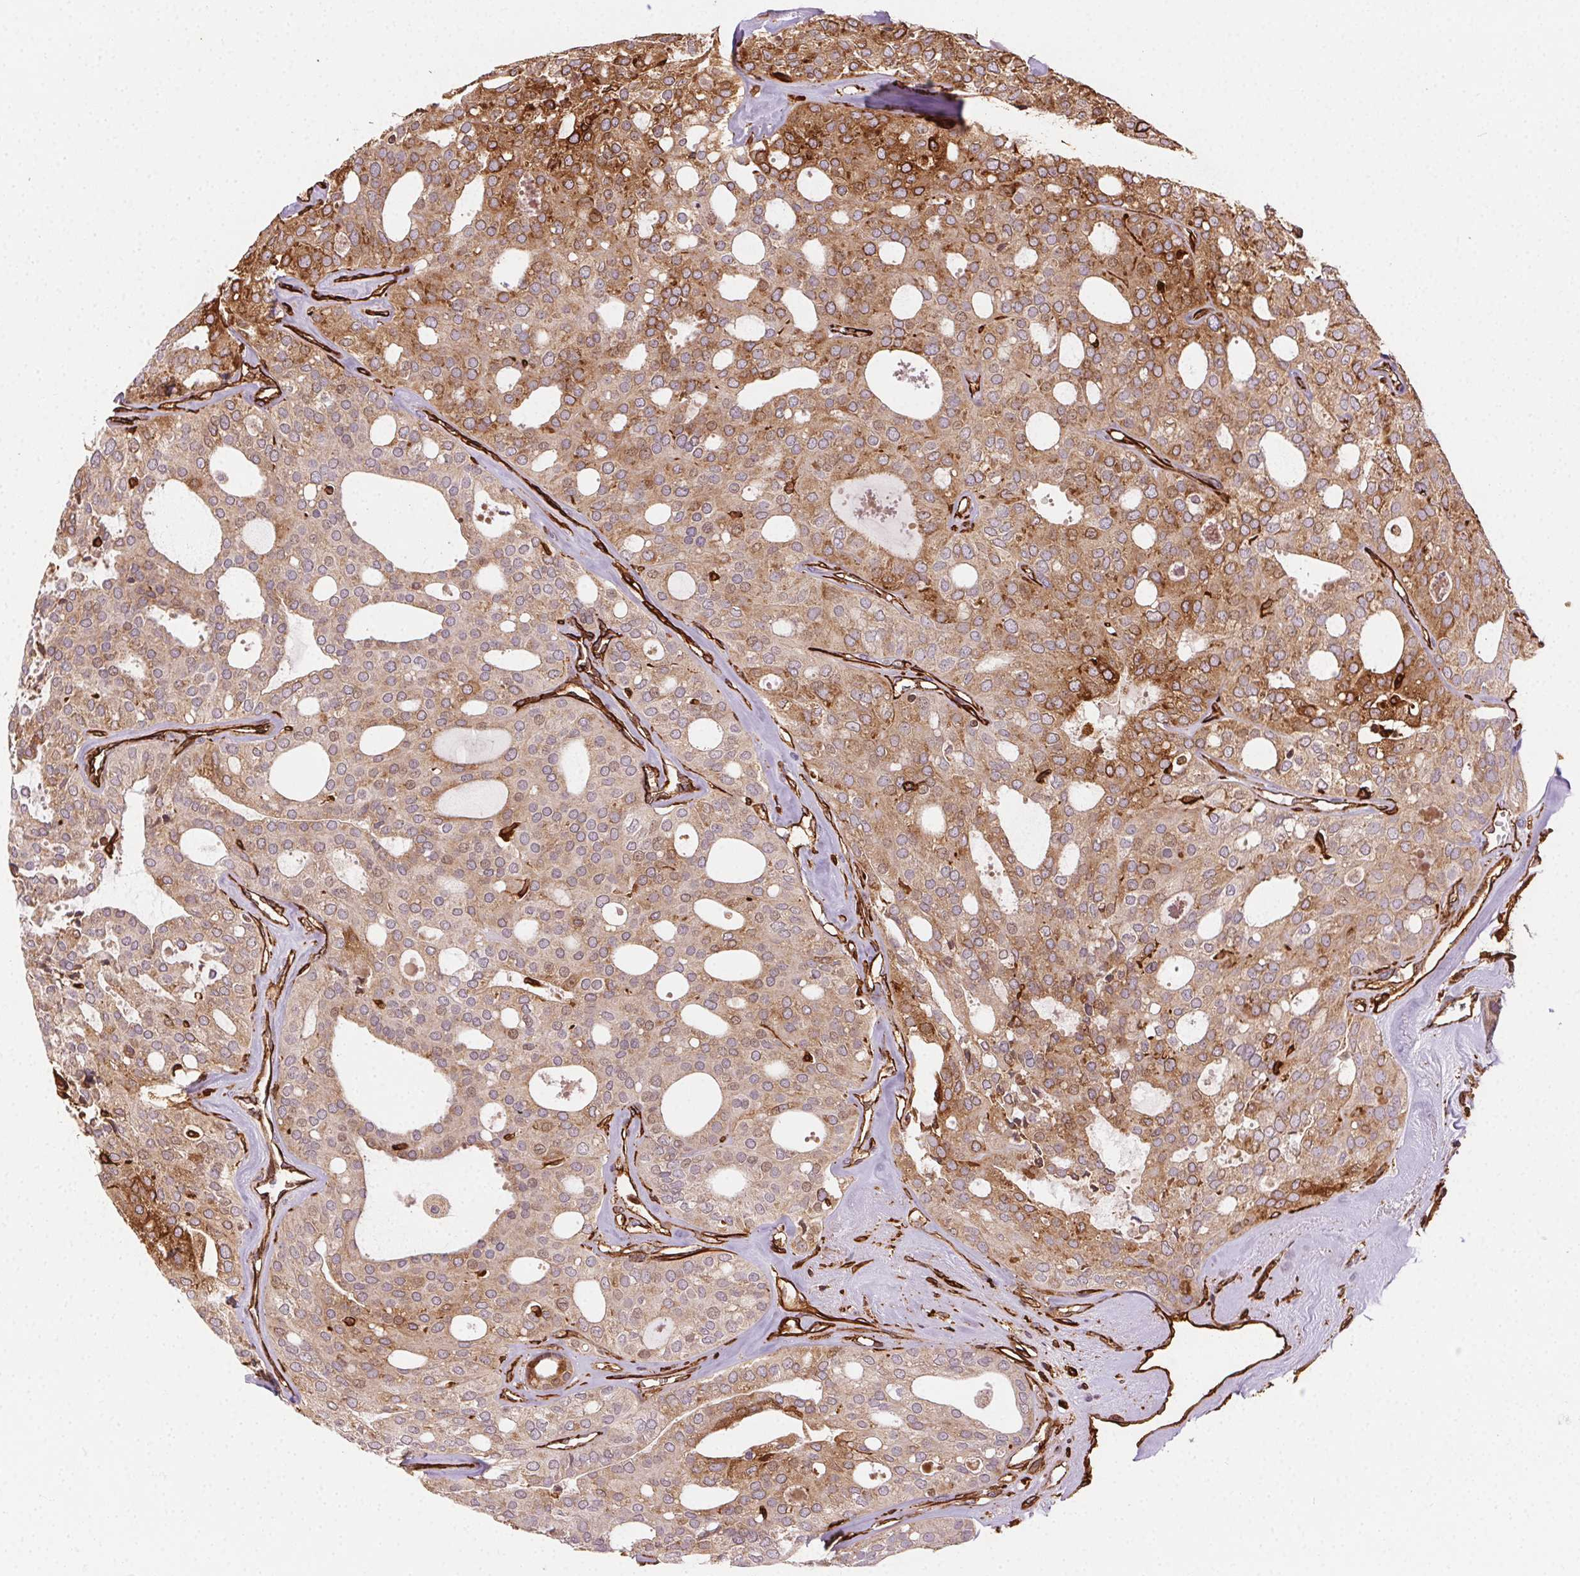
{"staining": {"intensity": "weak", "quantity": ">75%", "location": "cytoplasmic/membranous"}, "tissue": "thyroid cancer", "cell_type": "Tumor cells", "image_type": "cancer", "snomed": [{"axis": "morphology", "description": "Follicular adenoma carcinoma, NOS"}, {"axis": "topography", "description": "Thyroid gland"}], "caption": "Protein expression analysis of thyroid cancer exhibits weak cytoplasmic/membranous expression in approximately >75% of tumor cells.", "gene": "RNASET2", "patient": {"sex": "male", "age": 75}}